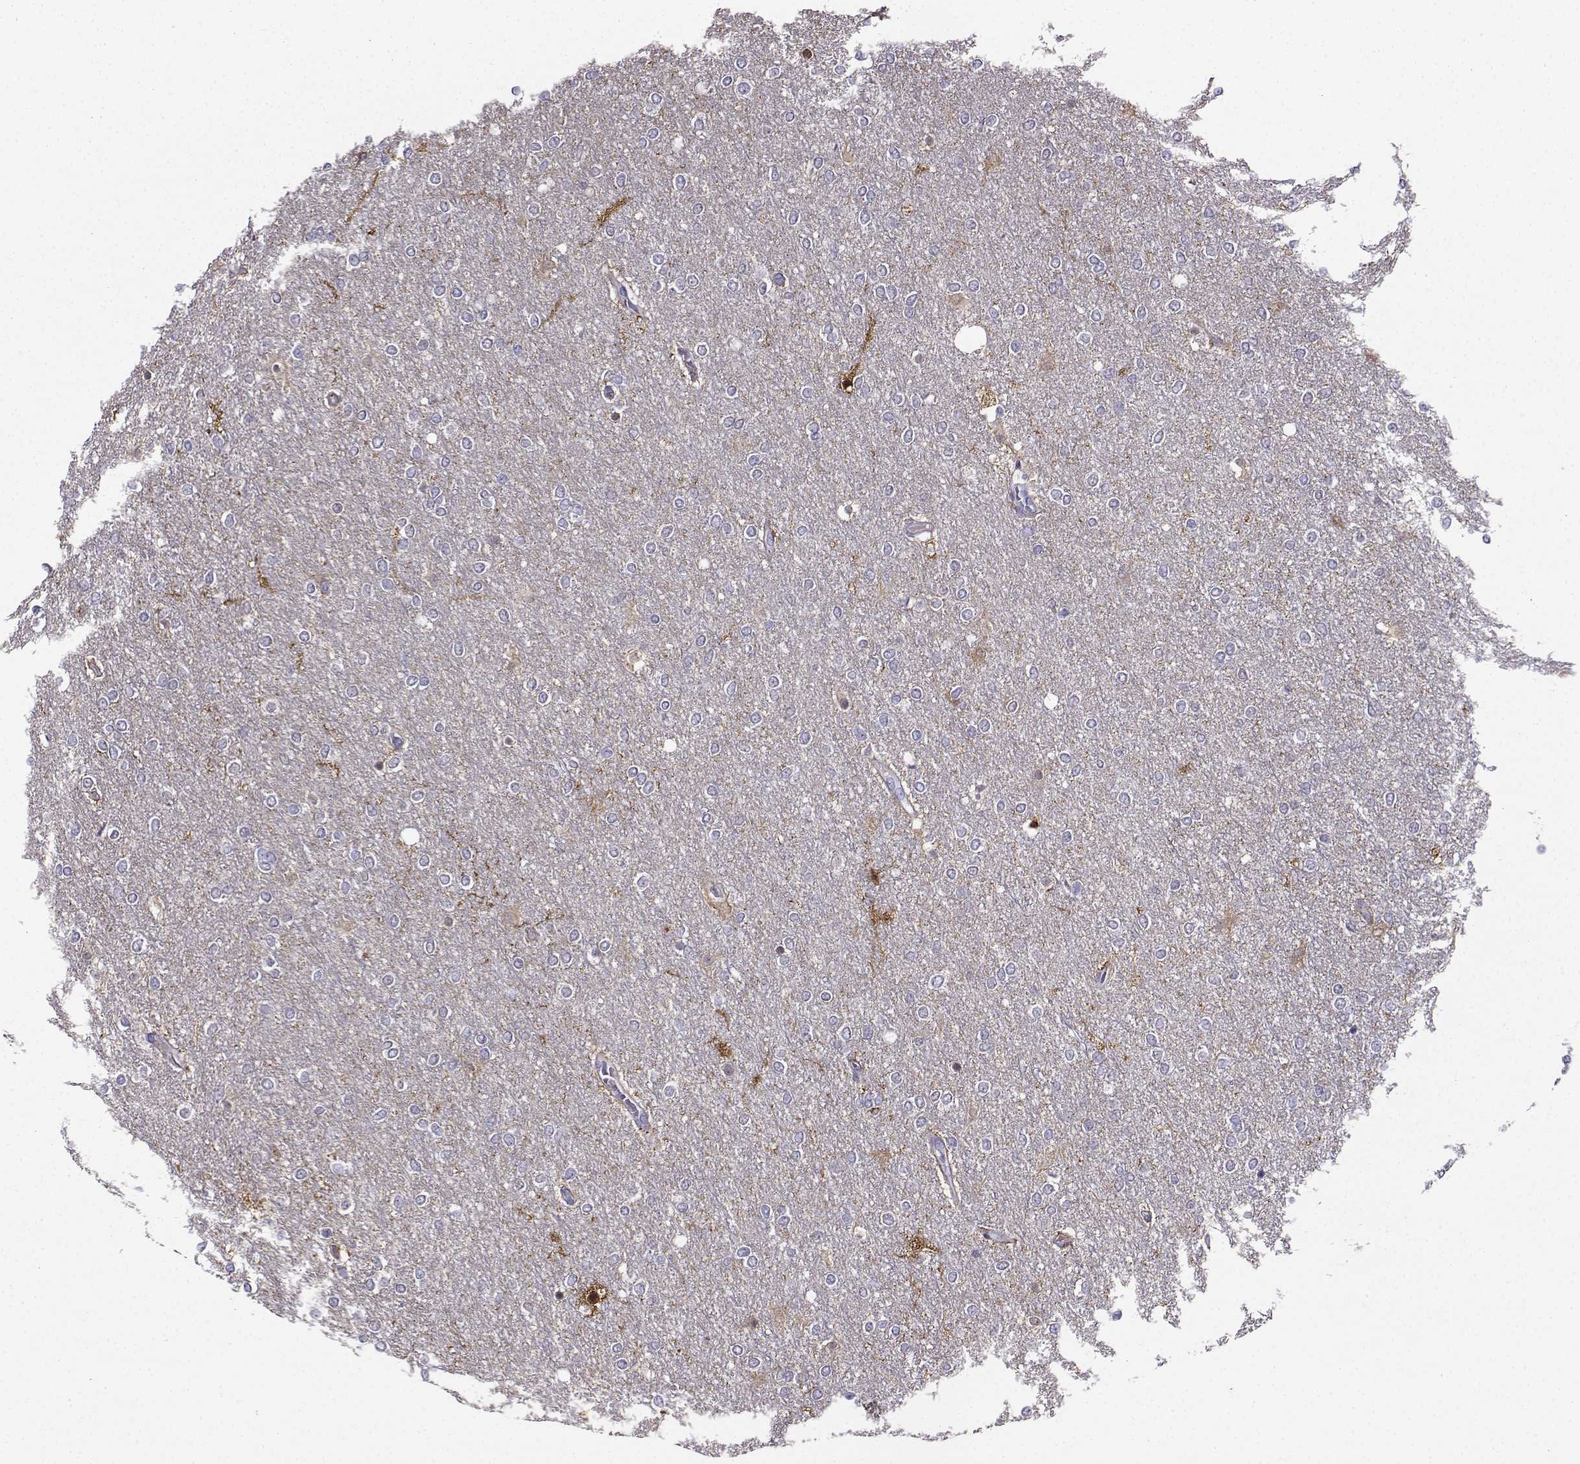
{"staining": {"intensity": "negative", "quantity": "none", "location": "none"}, "tissue": "glioma", "cell_type": "Tumor cells", "image_type": "cancer", "snomed": [{"axis": "morphology", "description": "Glioma, malignant, High grade"}, {"axis": "topography", "description": "Brain"}], "caption": "Tumor cells show no significant positivity in glioma.", "gene": "LINGO1", "patient": {"sex": "female", "age": 61}}